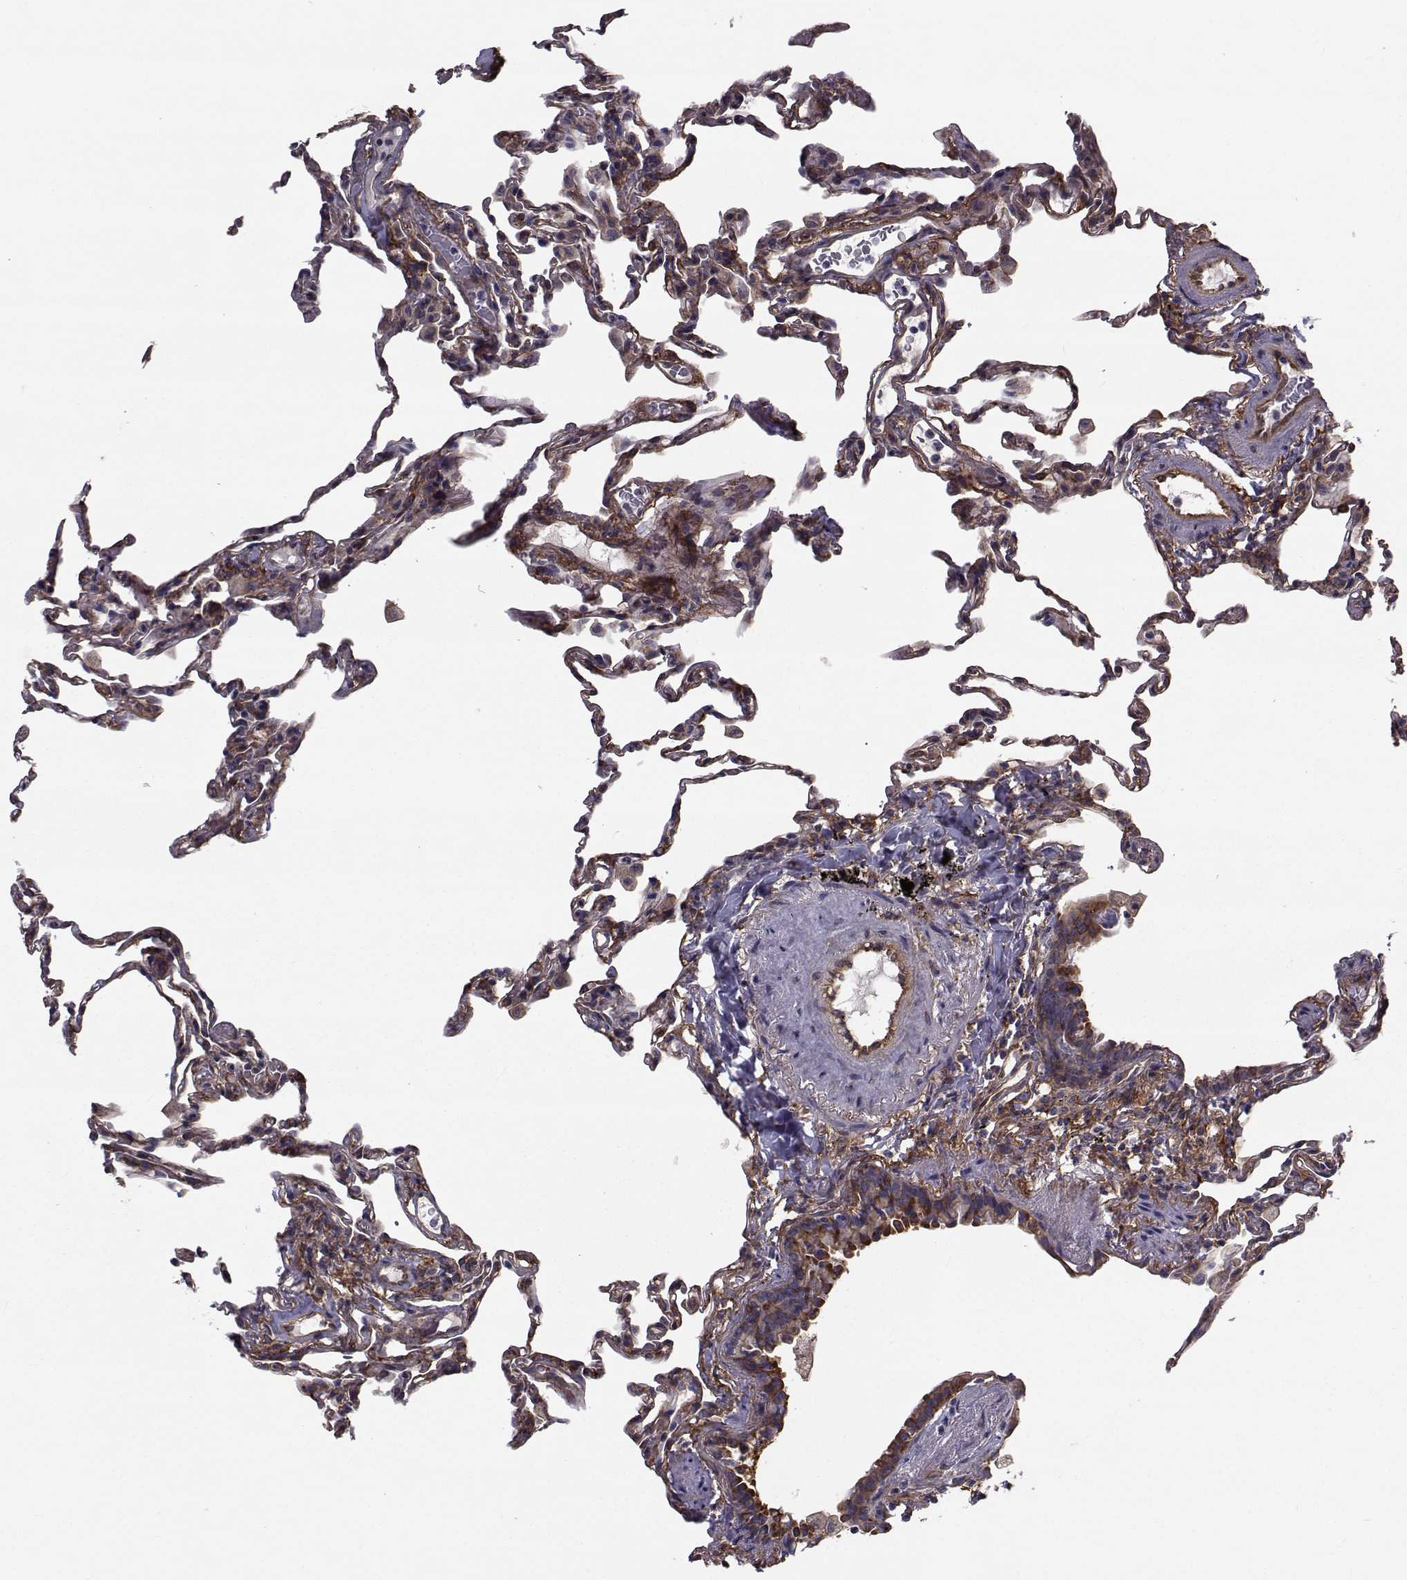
{"staining": {"intensity": "moderate", "quantity": "25%-75%", "location": "cytoplasmic/membranous"}, "tissue": "lung", "cell_type": "Alveolar cells", "image_type": "normal", "snomed": [{"axis": "morphology", "description": "Normal tissue, NOS"}, {"axis": "topography", "description": "Lung"}], "caption": "Lung stained for a protein (brown) shows moderate cytoplasmic/membranous positive staining in about 25%-75% of alveolar cells.", "gene": "TRIP10", "patient": {"sex": "female", "age": 57}}